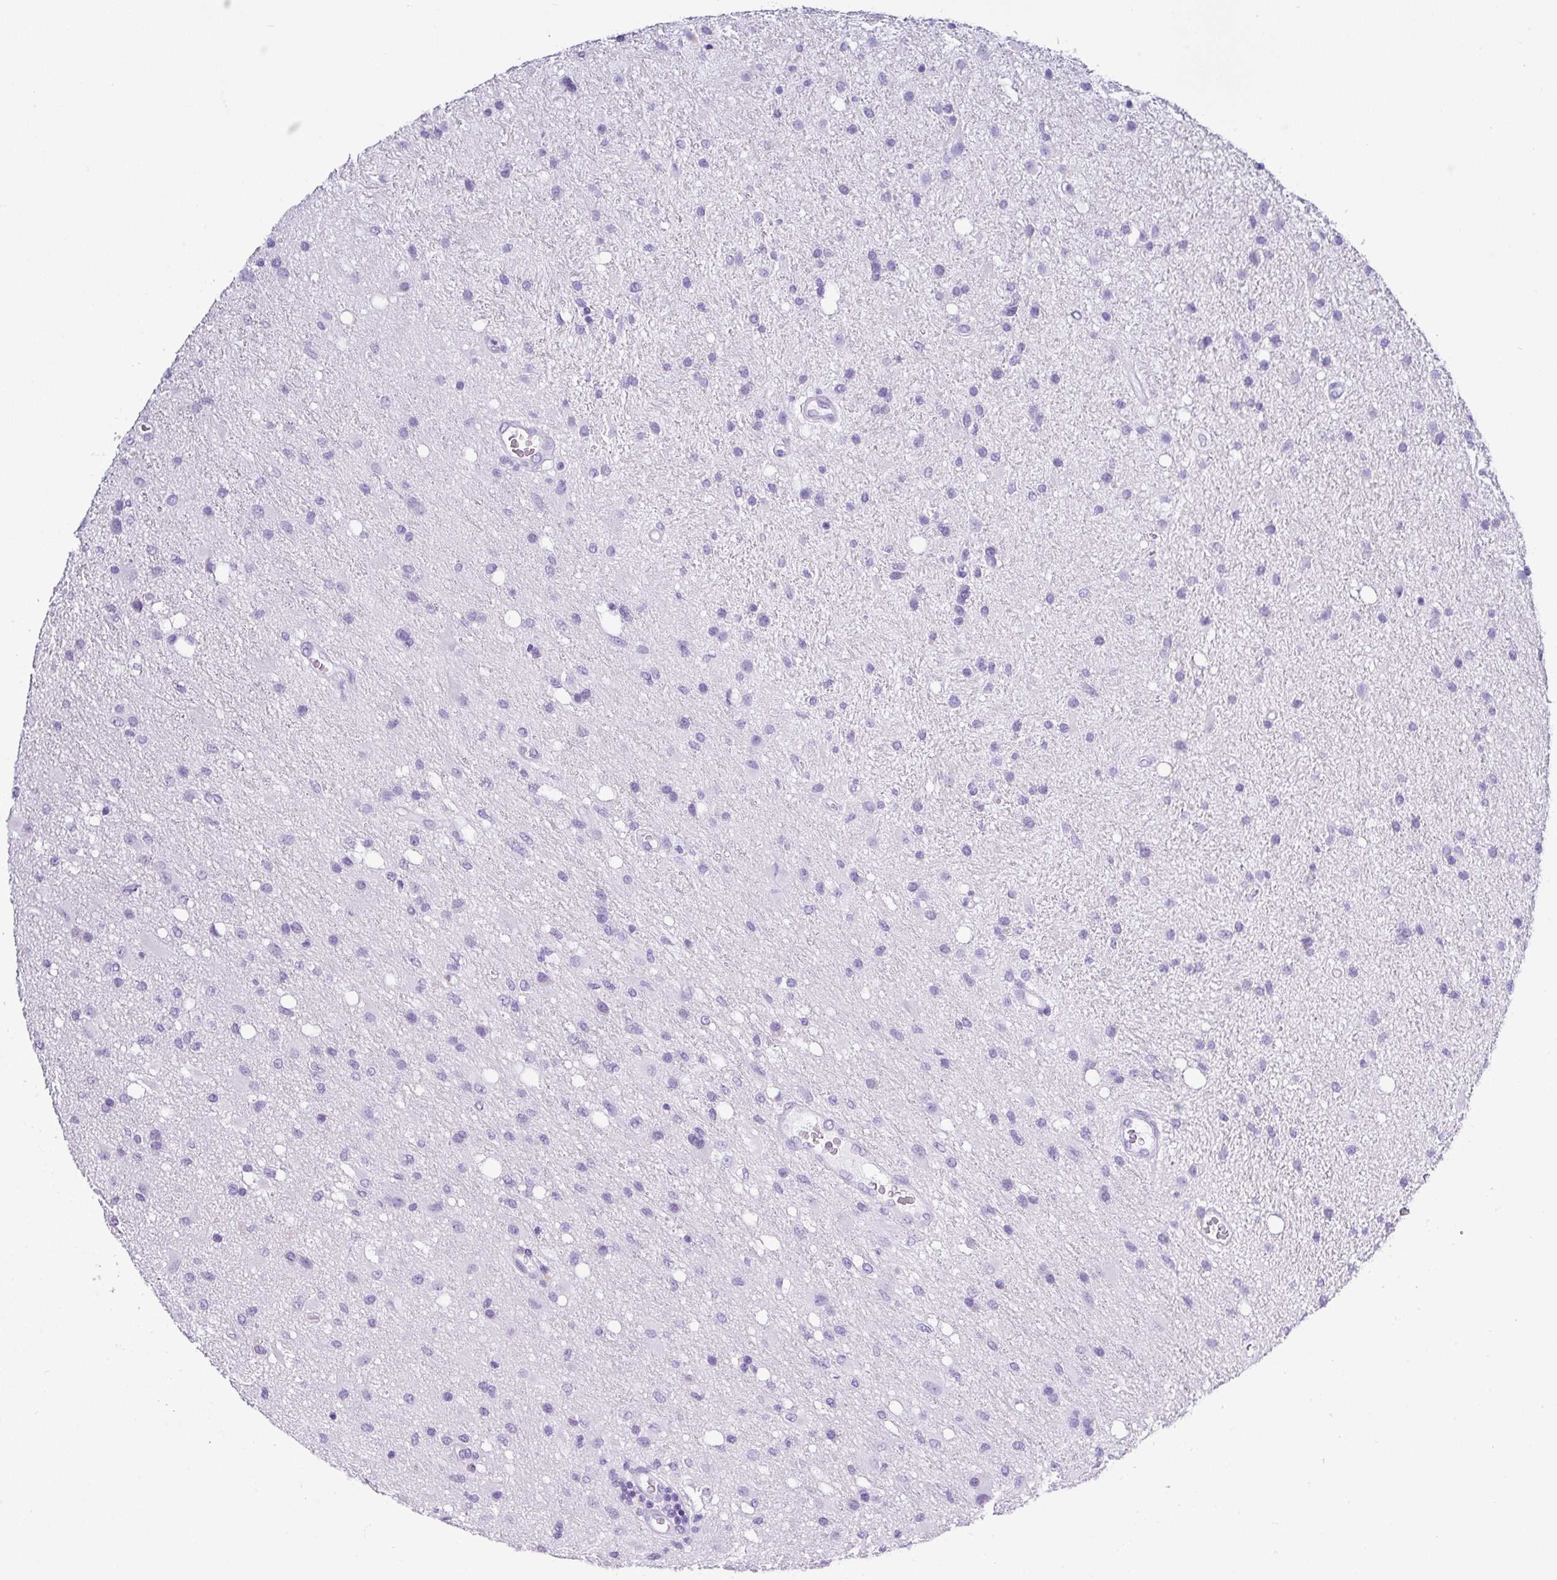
{"staining": {"intensity": "negative", "quantity": "none", "location": "none"}, "tissue": "glioma", "cell_type": "Tumor cells", "image_type": "cancer", "snomed": [{"axis": "morphology", "description": "Glioma, malignant, High grade"}, {"axis": "topography", "description": "Brain"}], "caption": "Immunohistochemistry of human glioma shows no expression in tumor cells. (DAB (3,3'-diaminobenzidine) immunohistochemistry (IHC) visualized using brightfield microscopy, high magnification).", "gene": "ZG16", "patient": {"sex": "male", "age": 67}}